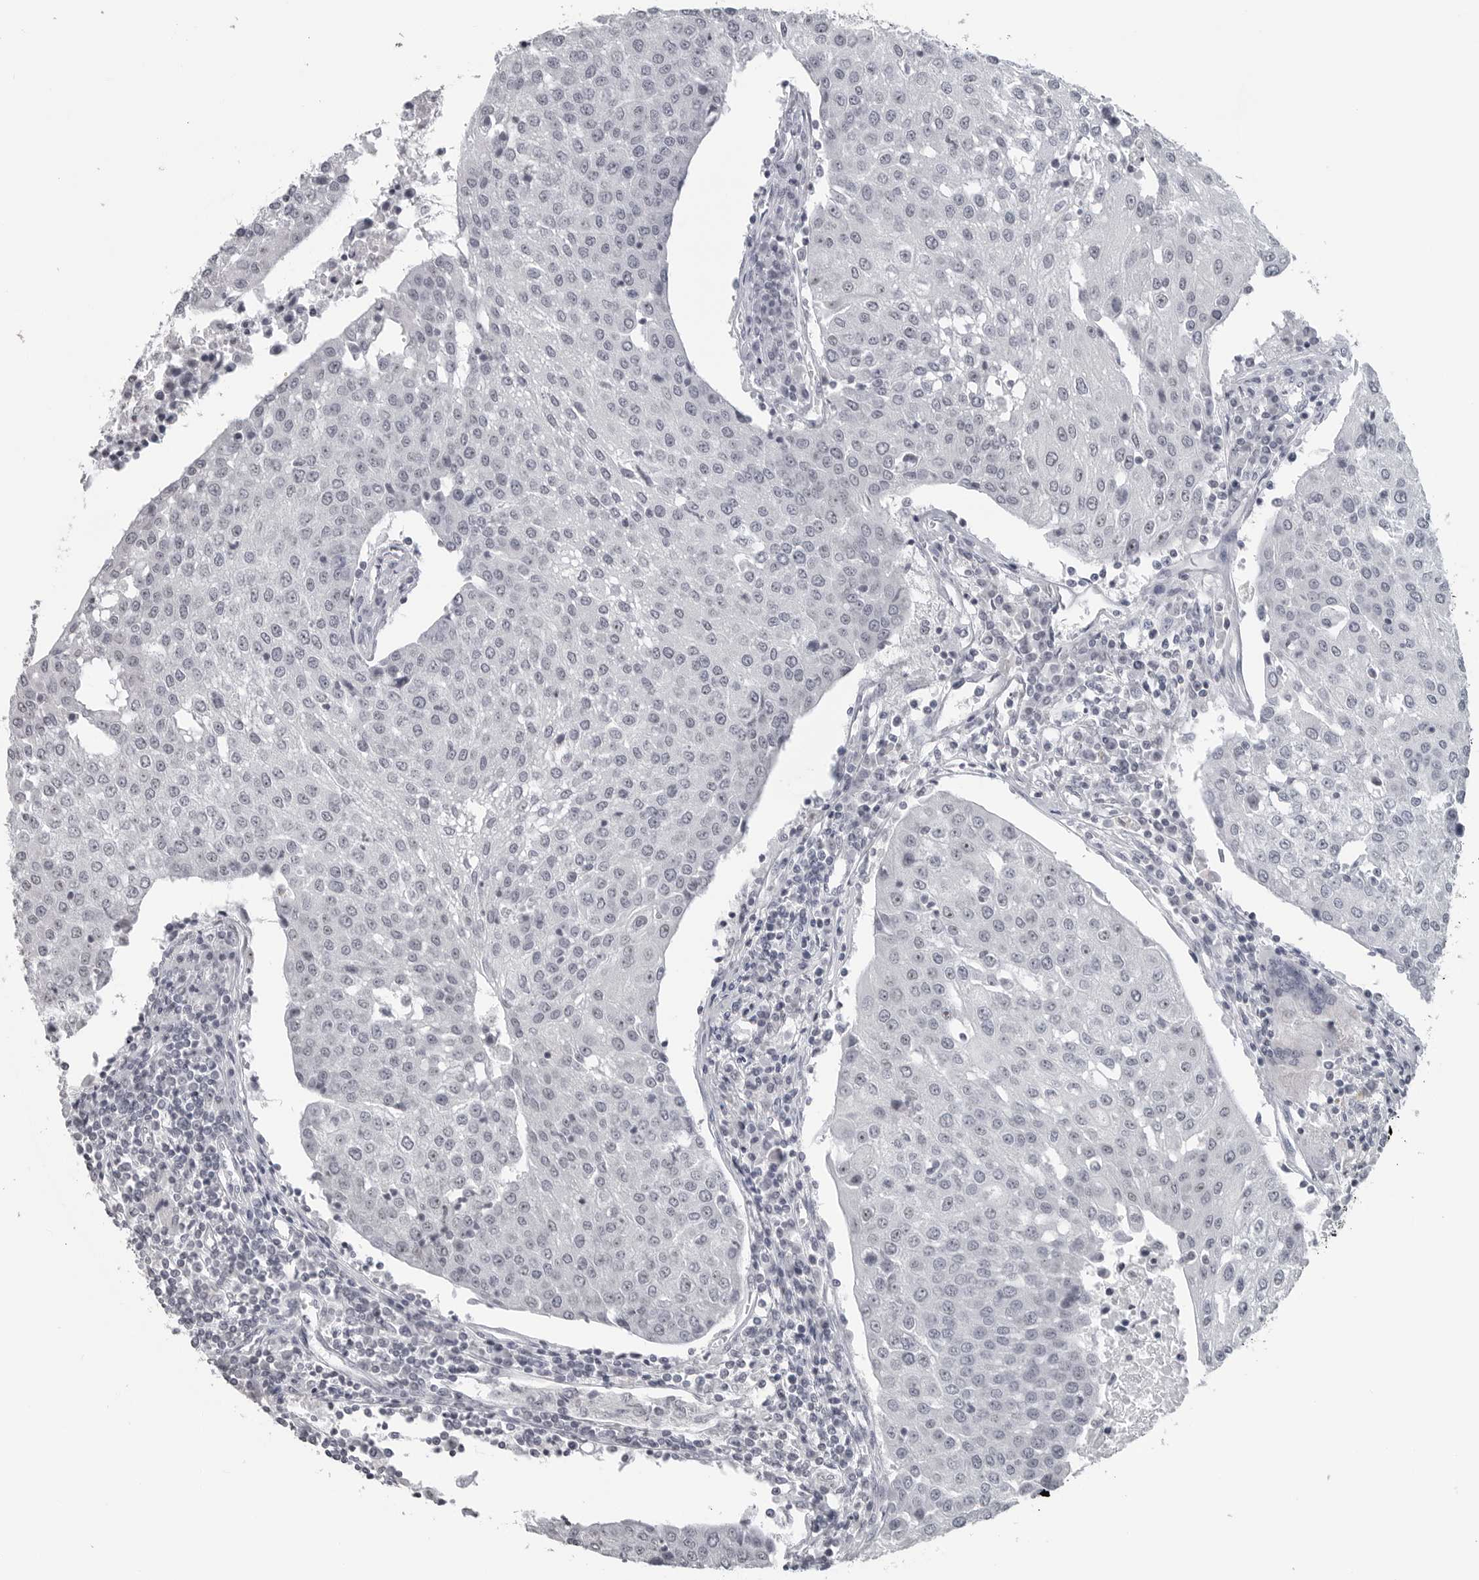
{"staining": {"intensity": "negative", "quantity": "none", "location": "none"}, "tissue": "urothelial cancer", "cell_type": "Tumor cells", "image_type": "cancer", "snomed": [{"axis": "morphology", "description": "Urothelial carcinoma, High grade"}, {"axis": "topography", "description": "Urinary bladder"}], "caption": "There is no significant positivity in tumor cells of high-grade urothelial carcinoma.", "gene": "DDX54", "patient": {"sex": "female", "age": 85}}